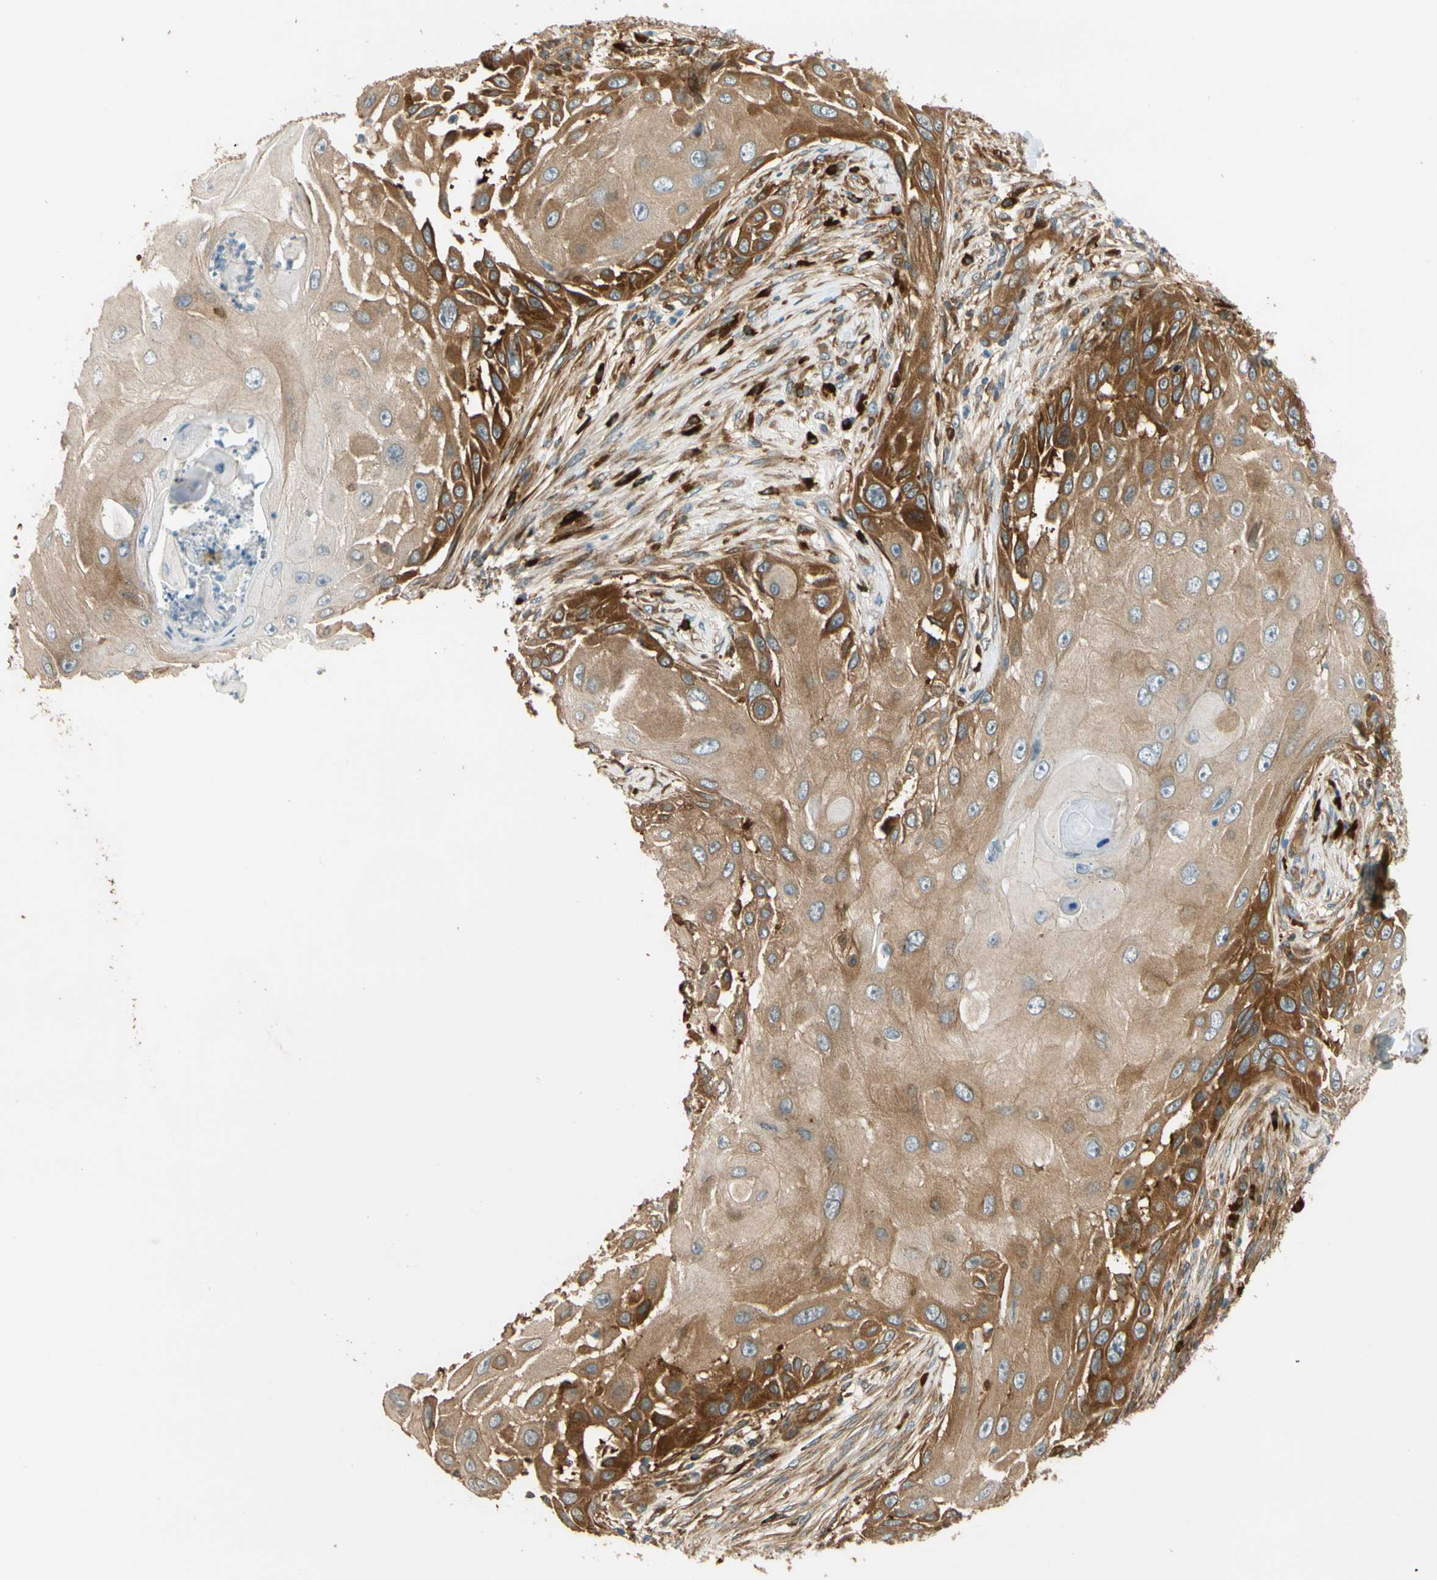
{"staining": {"intensity": "strong", "quantity": ">75%", "location": "cytoplasmic/membranous"}, "tissue": "skin cancer", "cell_type": "Tumor cells", "image_type": "cancer", "snomed": [{"axis": "morphology", "description": "Squamous cell carcinoma, NOS"}, {"axis": "topography", "description": "Skin"}], "caption": "An image showing strong cytoplasmic/membranous staining in approximately >75% of tumor cells in skin squamous cell carcinoma, as visualized by brown immunohistochemical staining.", "gene": "PARP14", "patient": {"sex": "female", "age": 44}}